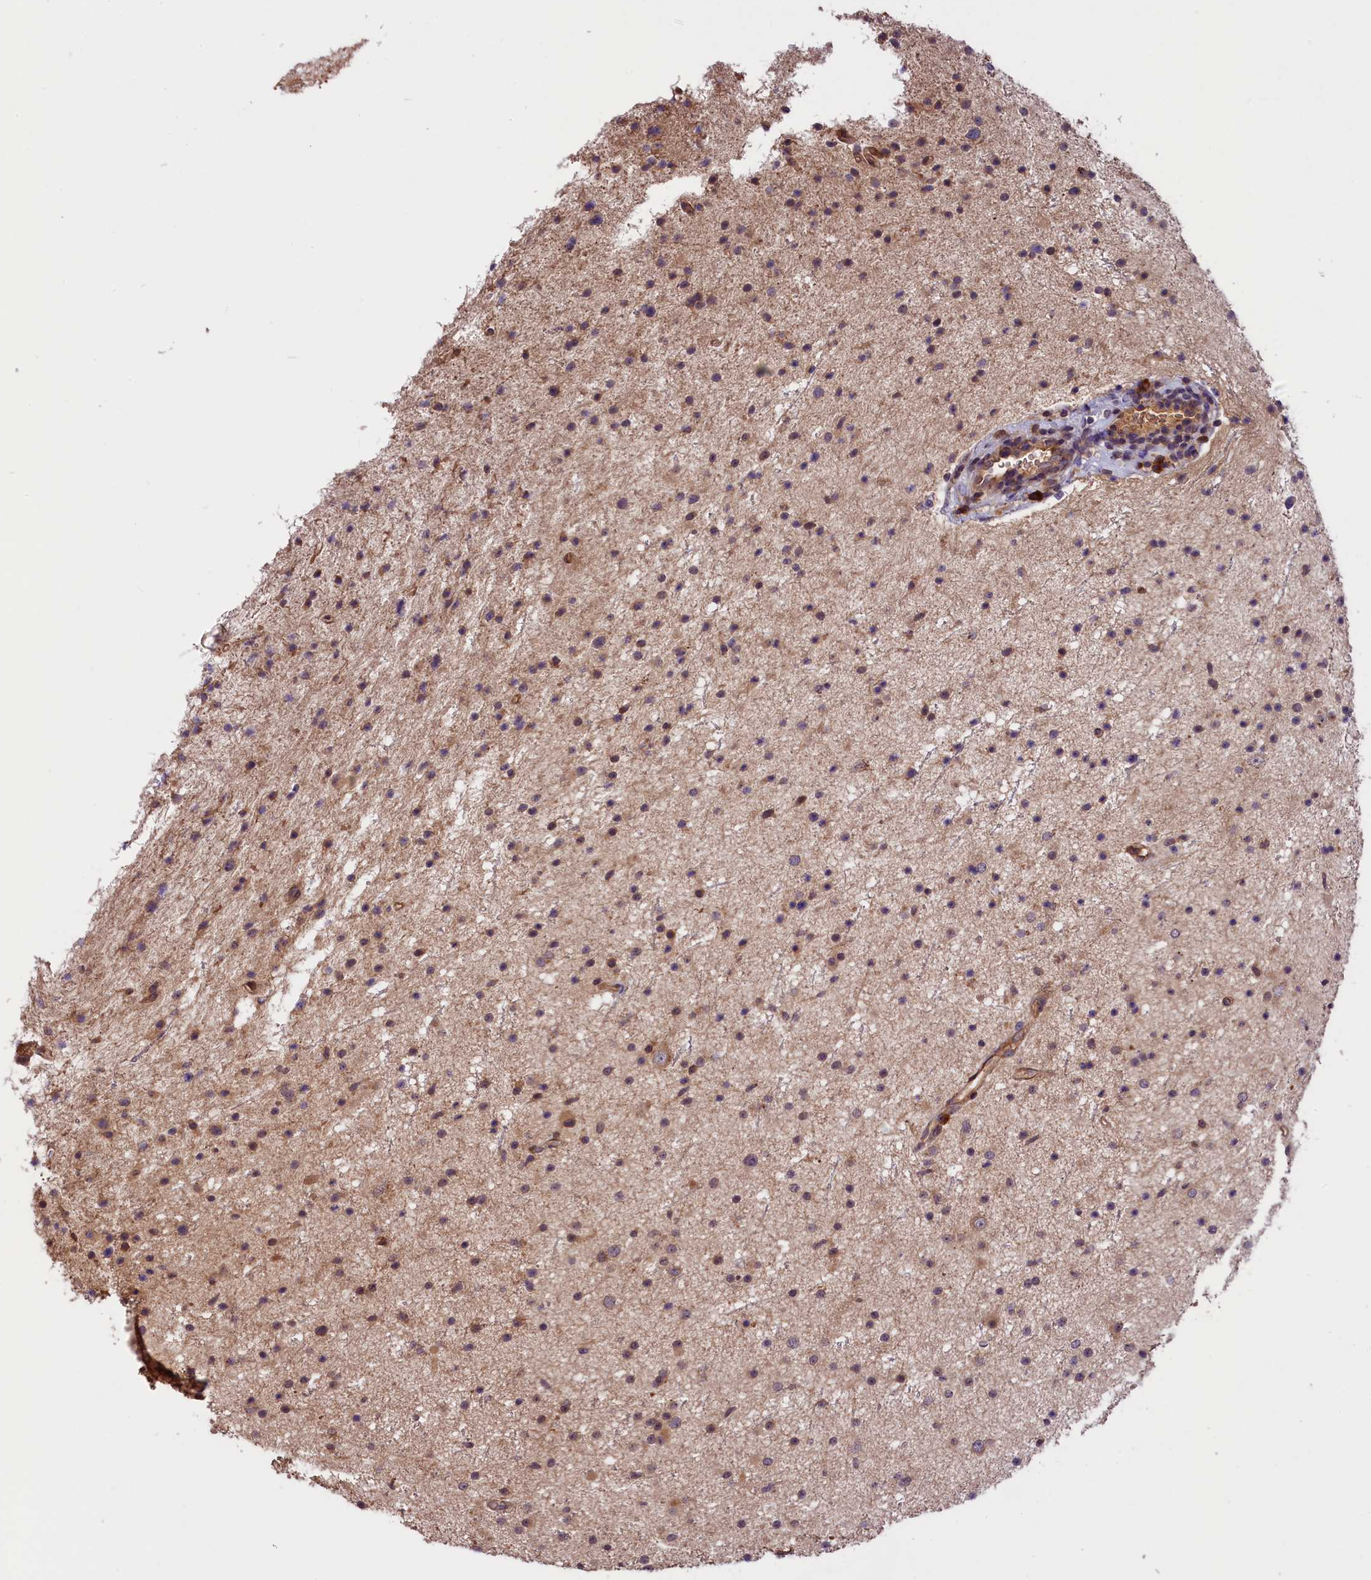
{"staining": {"intensity": "weak", "quantity": ">75%", "location": "cytoplasmic/membranous"}, "tissue": "glioma", "cell_type": "Tumor cells", "image_type": "cancer", "snomed": [{"axis": "morphology", "description": "Glioma, malignant, Low grade"}, {"axis": "topography", "description": "Cerebral cortex"}], "caption": "Immunohistochemical staining of glioma reveals weak cytoplasmic/membranous protein positivity in about >75% of tumor cells.", "gene": "SETD6", "patient": {"sex": "female", "age": 39}}